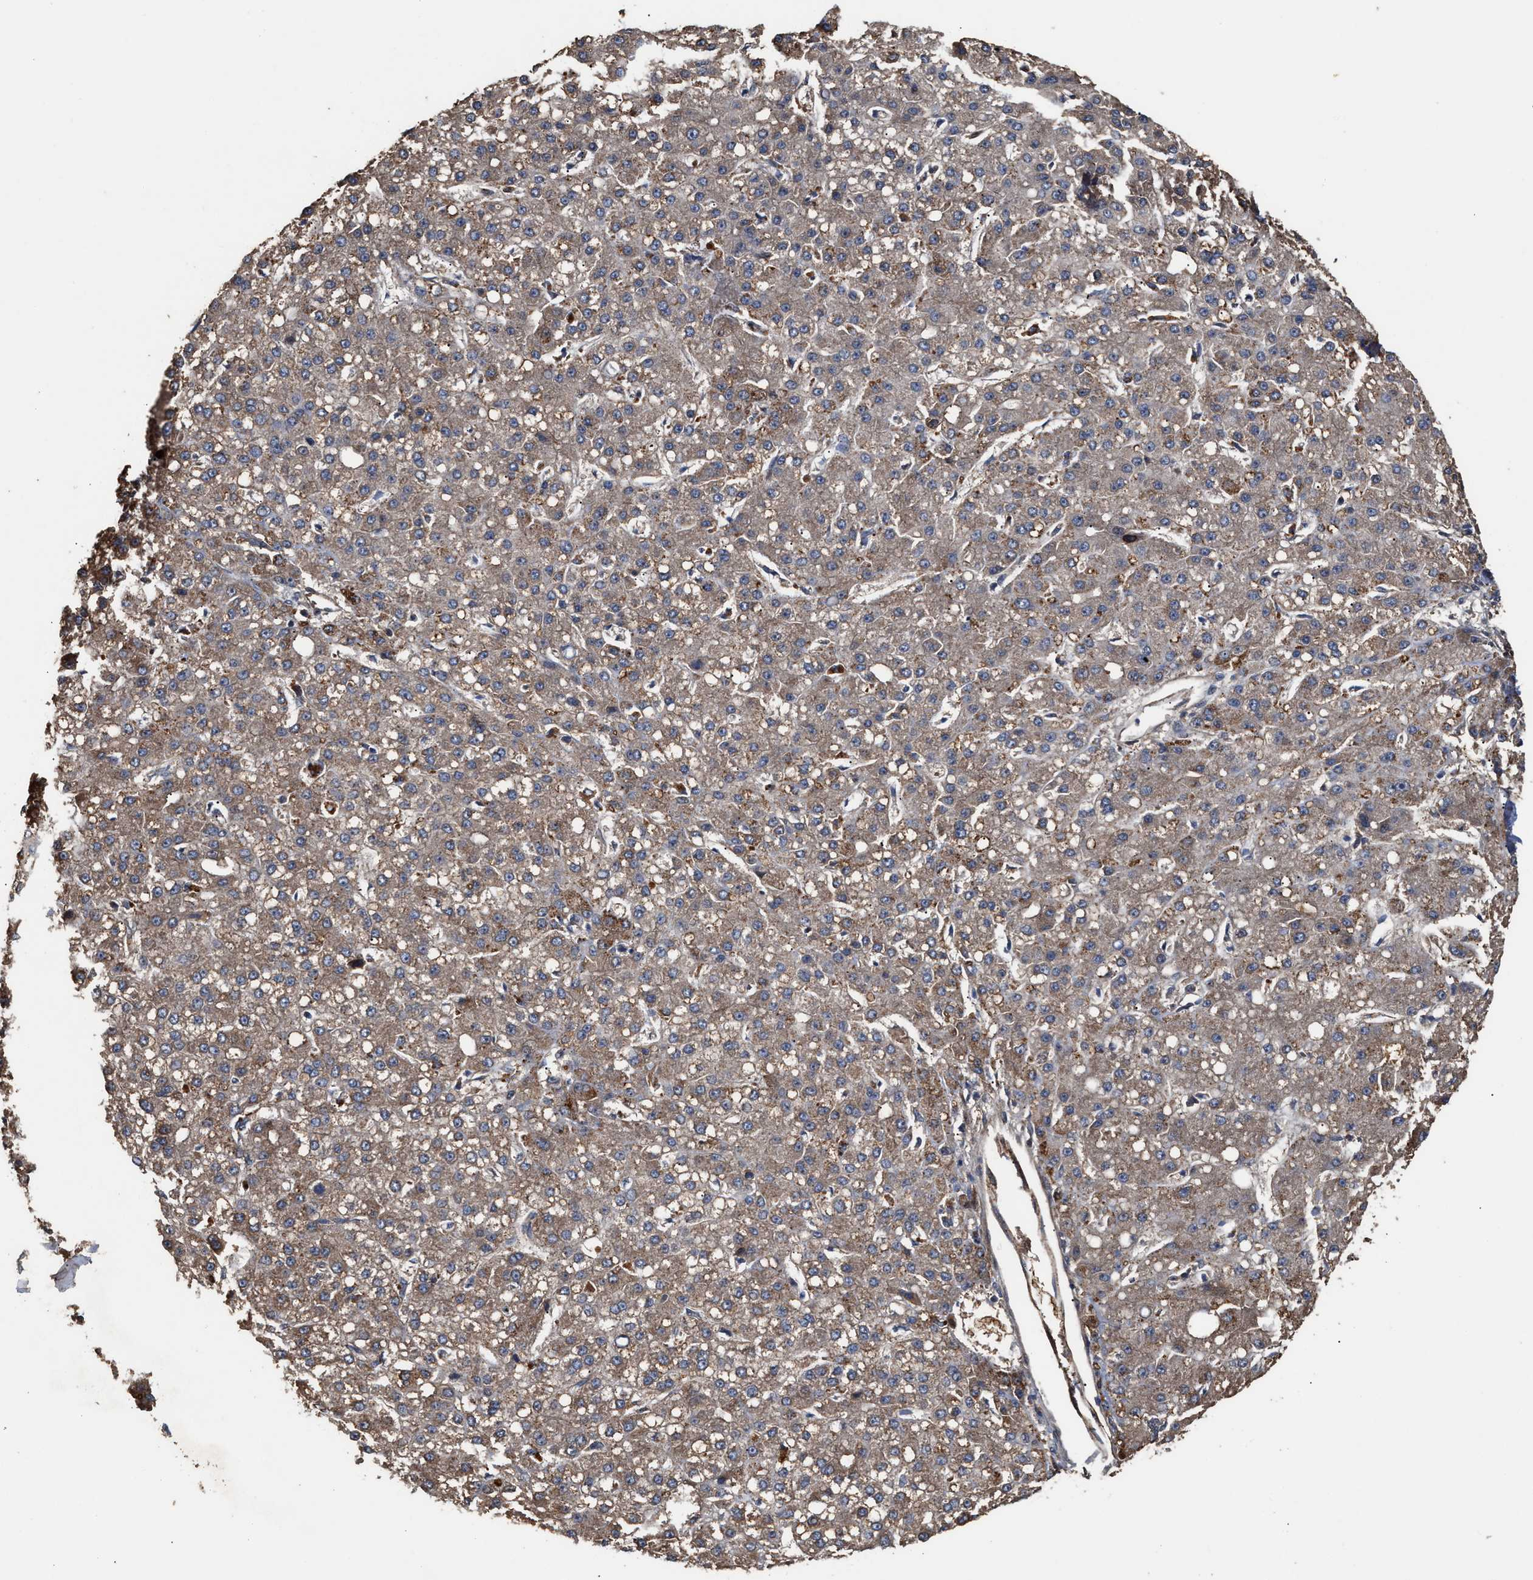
{"staining": {"intensity": "weak", "quantity": ">75%", "location": "cytoplasmic/membranous"}, "tissue": "liver cancer", "cell_type": "Tumor cells", "image_type": "cancer", "snomed": [{"axis": "morphology", "description": "Carcinoma, Hepatocellular, NOS"}, {"axis": "topography", "description": "Liver"}], "caption": "Immunohistochemistry image of human hepatocellular carcinoma (liver) stained for a protein (brown), which shows low levels of weak cytoplasmic/membranous expression in approximately >75% of tumor cells.", "gene": "ZNHIT6", "patient": {"sex": "male", "age": 67}}